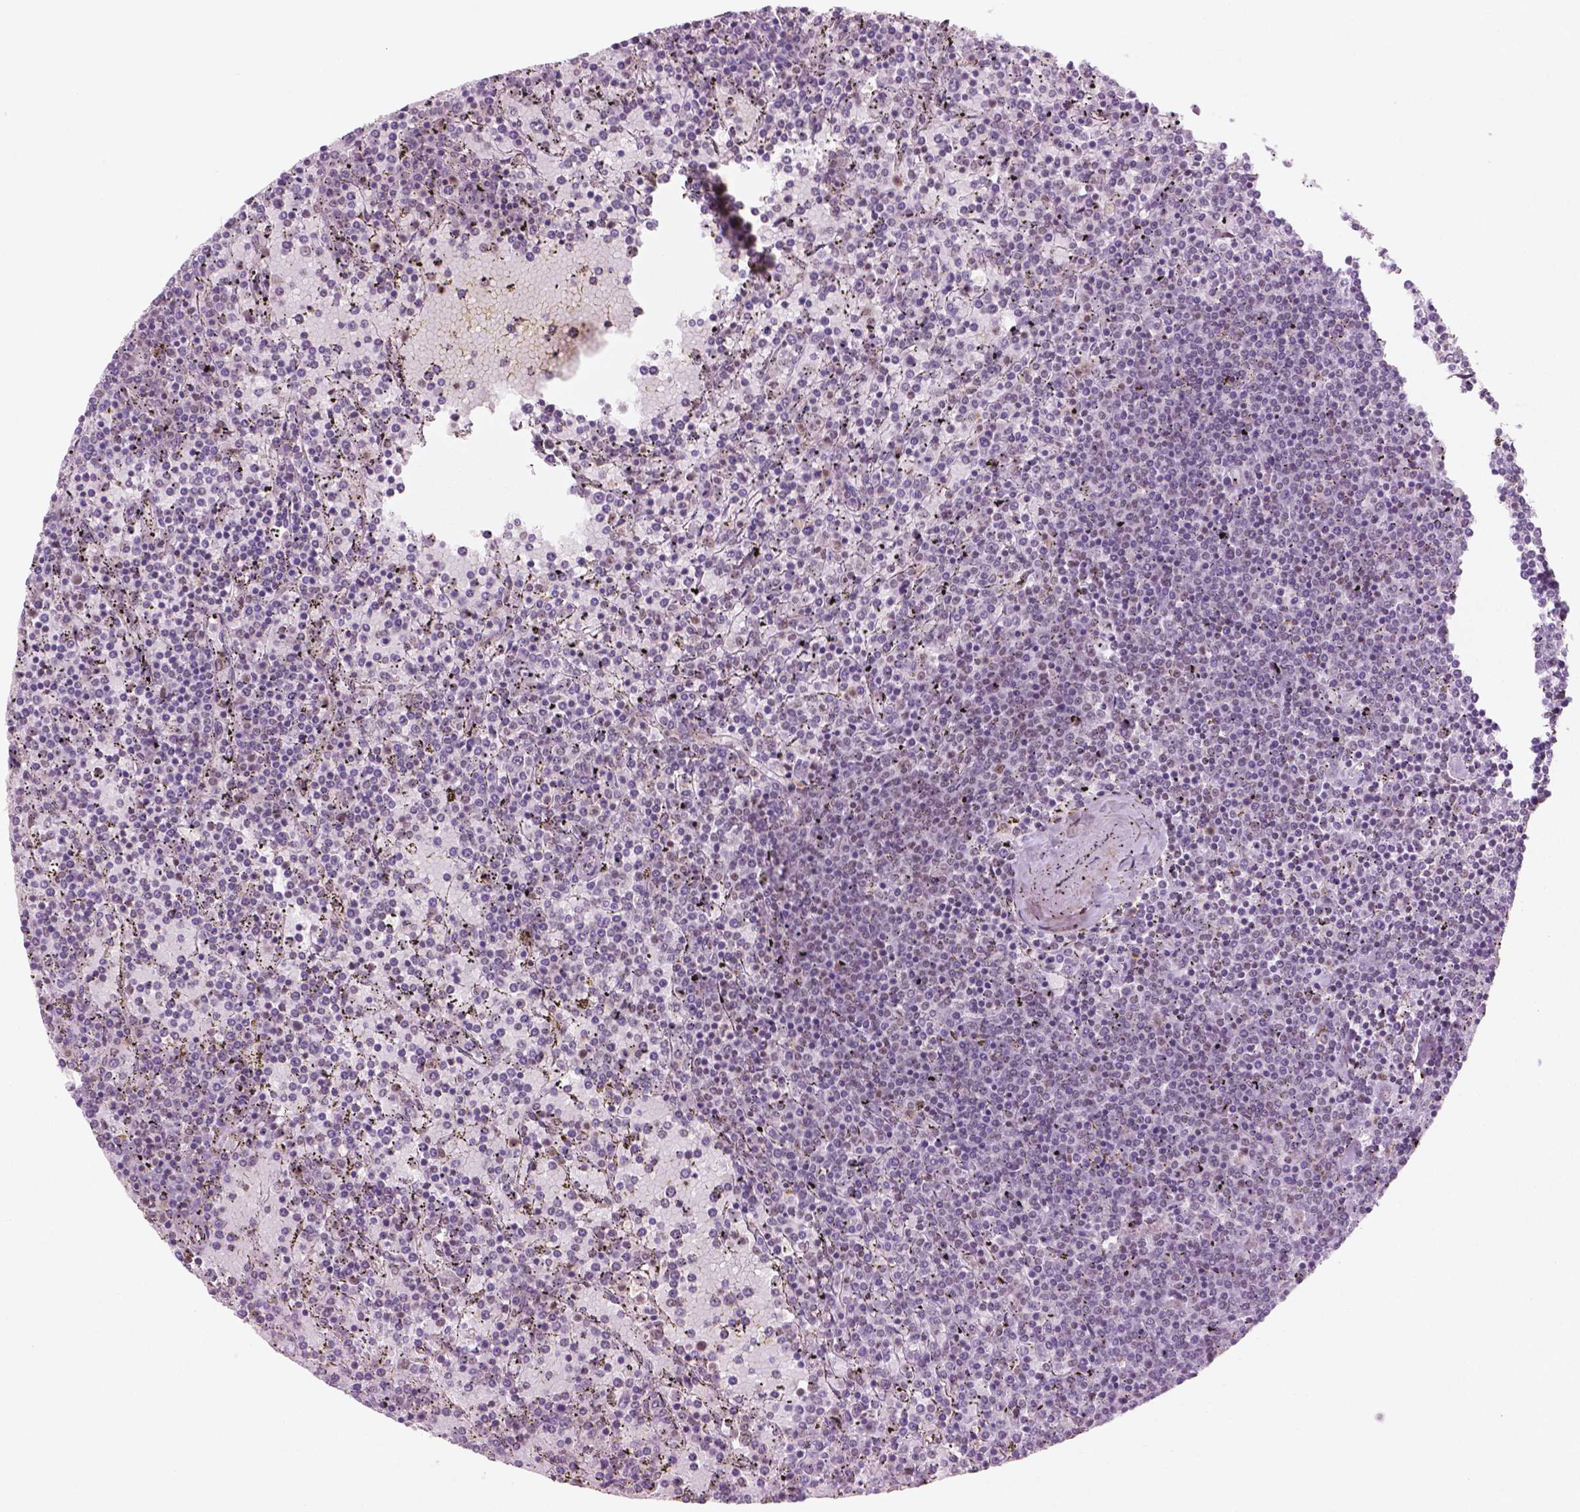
{"staining": {"intensity": "weak", "quantity": "<25%", "location": "nuclear"}, "tissue": "lymphoma", "cell_type": "Tumor cells", "image_type": "cancer", "snomed": [{"axis": "morphology", "description": "Malignant lymphoma, non-Hodgkin's type, Low grade"}, {"axis": "topography", "description": "Spleen"}], "caption": "High power microscopy photomicrograph of an immunohistochemistry (IHC) histopathology image of lymphoma, revealing no significant positivity in tumor cells.", "gene": "CTR9", "patient": {"sex": "female", "age": 77}}